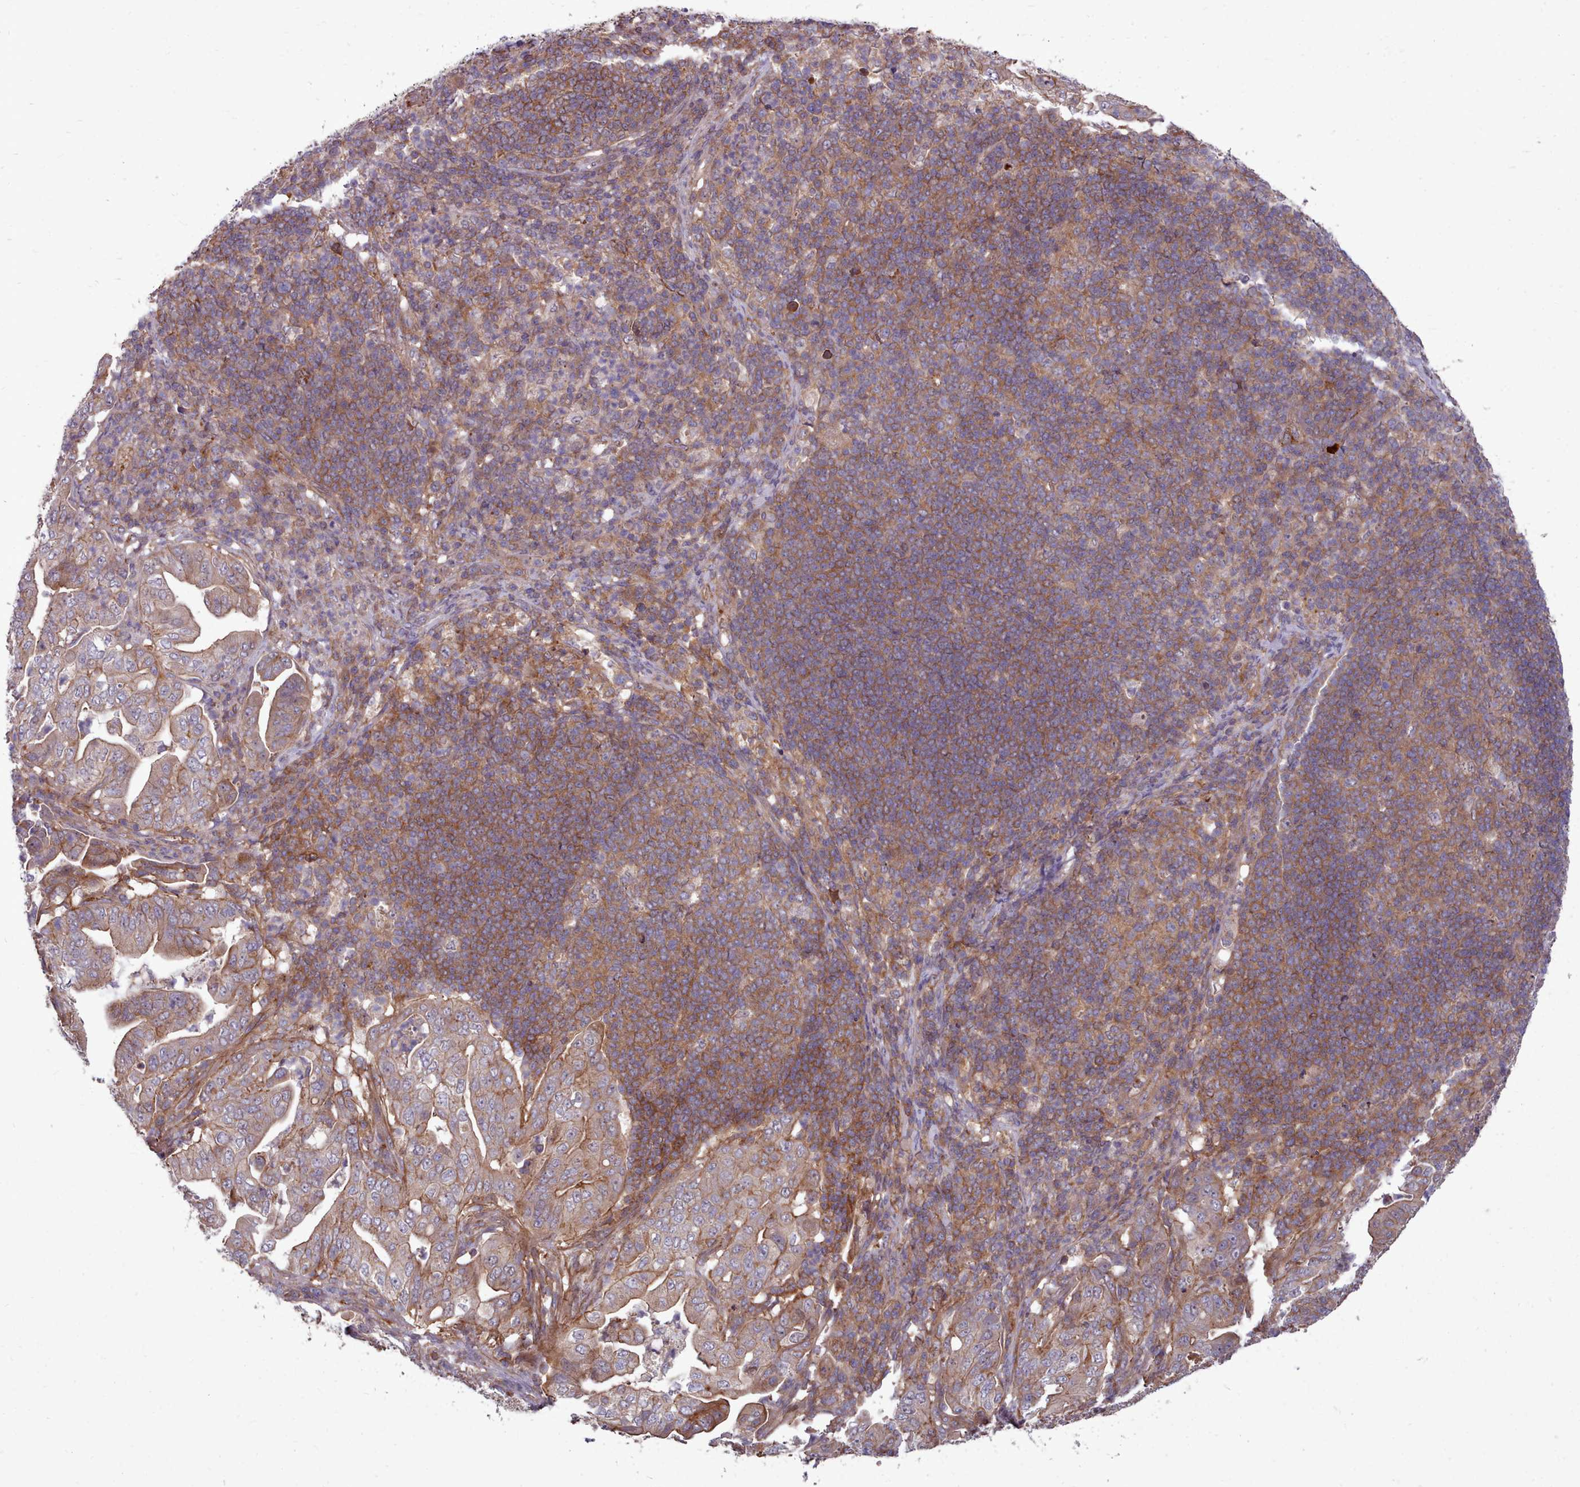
{"staining": {"intensity": "moderate", "quantity": "25%-75%", "location": "cytoplasmic/membranous"}, "tissue": "pancreatic cancer", "cell_type": "Tumor cells", "image_type": "cancer", "snomed": [{"axis": "morphology", "description": "Normal tissue, NOS"}, {"axis": "morphology", "description": "Adenocarcinoma, NOS"}, {"axis": "topography", "description": "Lymph node"}, {"axis": "topography", "description": "Pancreas"}], "caption": "About 25%-75% of tumor cells in human pancreatic adenocarcinoma show moderate cytoplasmic/membranous protein expression as visualized by brown immunohistochemical staining.", "gene": "STUB1", "patient": {"sex": "female", "age": 67}}